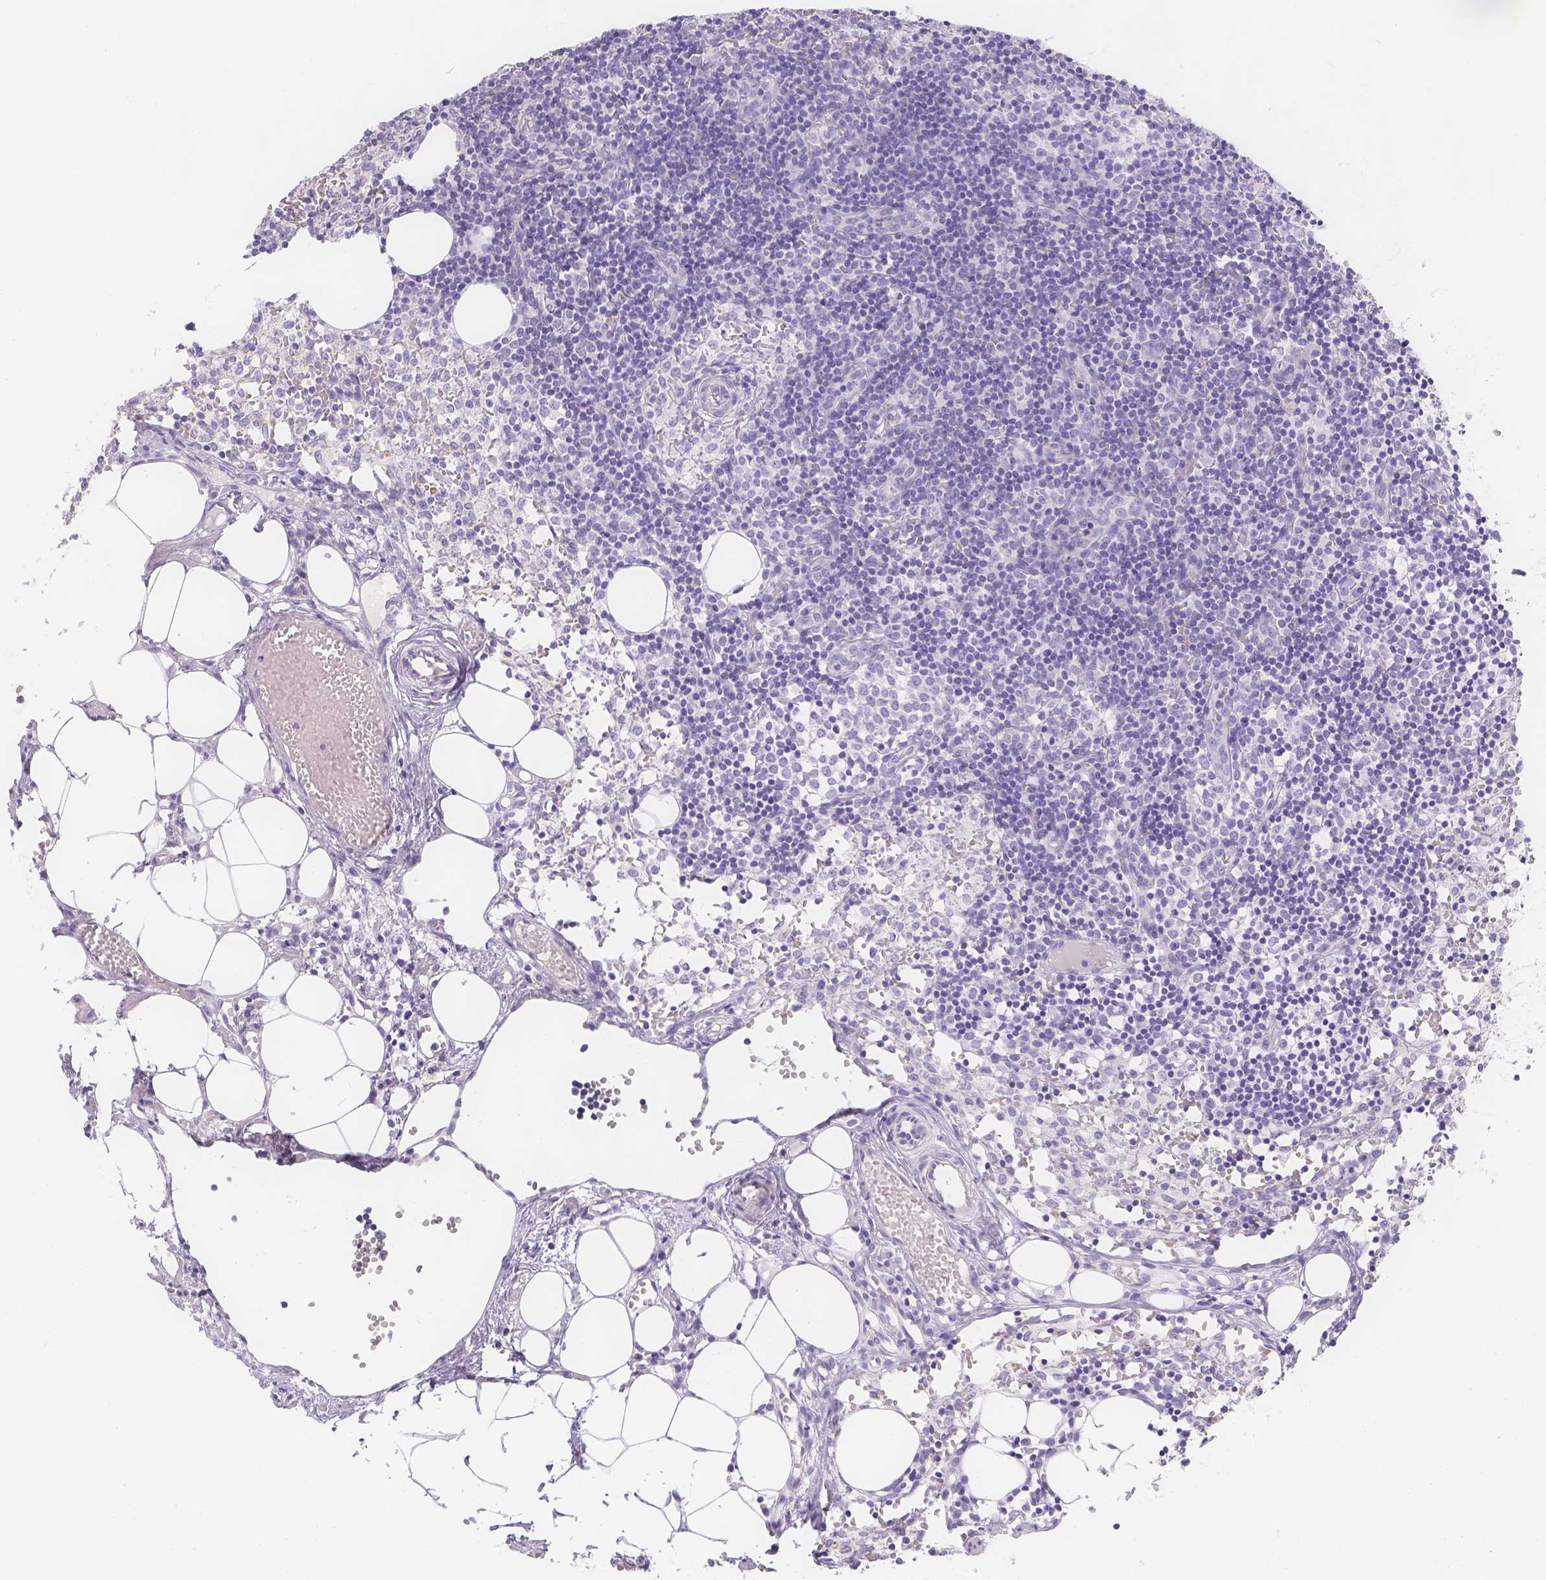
{"staining": {"intensity": "negative", "quantity": "none", "location": "none"}, "tissue": "lymph node", "cell_type": "Germinal center cells", "image_type": "normal", "snomed": [{"axis": "morphology", "description": "Normal tissue, NOS"}, {"axis": "topography", "description": "Lymph node"}], "caption": "Immunohistochemistry (IHC) micrograph of unremarkable lymph node: lymph node stained with DAB (3,3'-diaminobenzidine) reveals no significant protein positivity in germinal center cells.", "gene": "SLC18A1", "patient": {"sex": "female", "age": 41}}